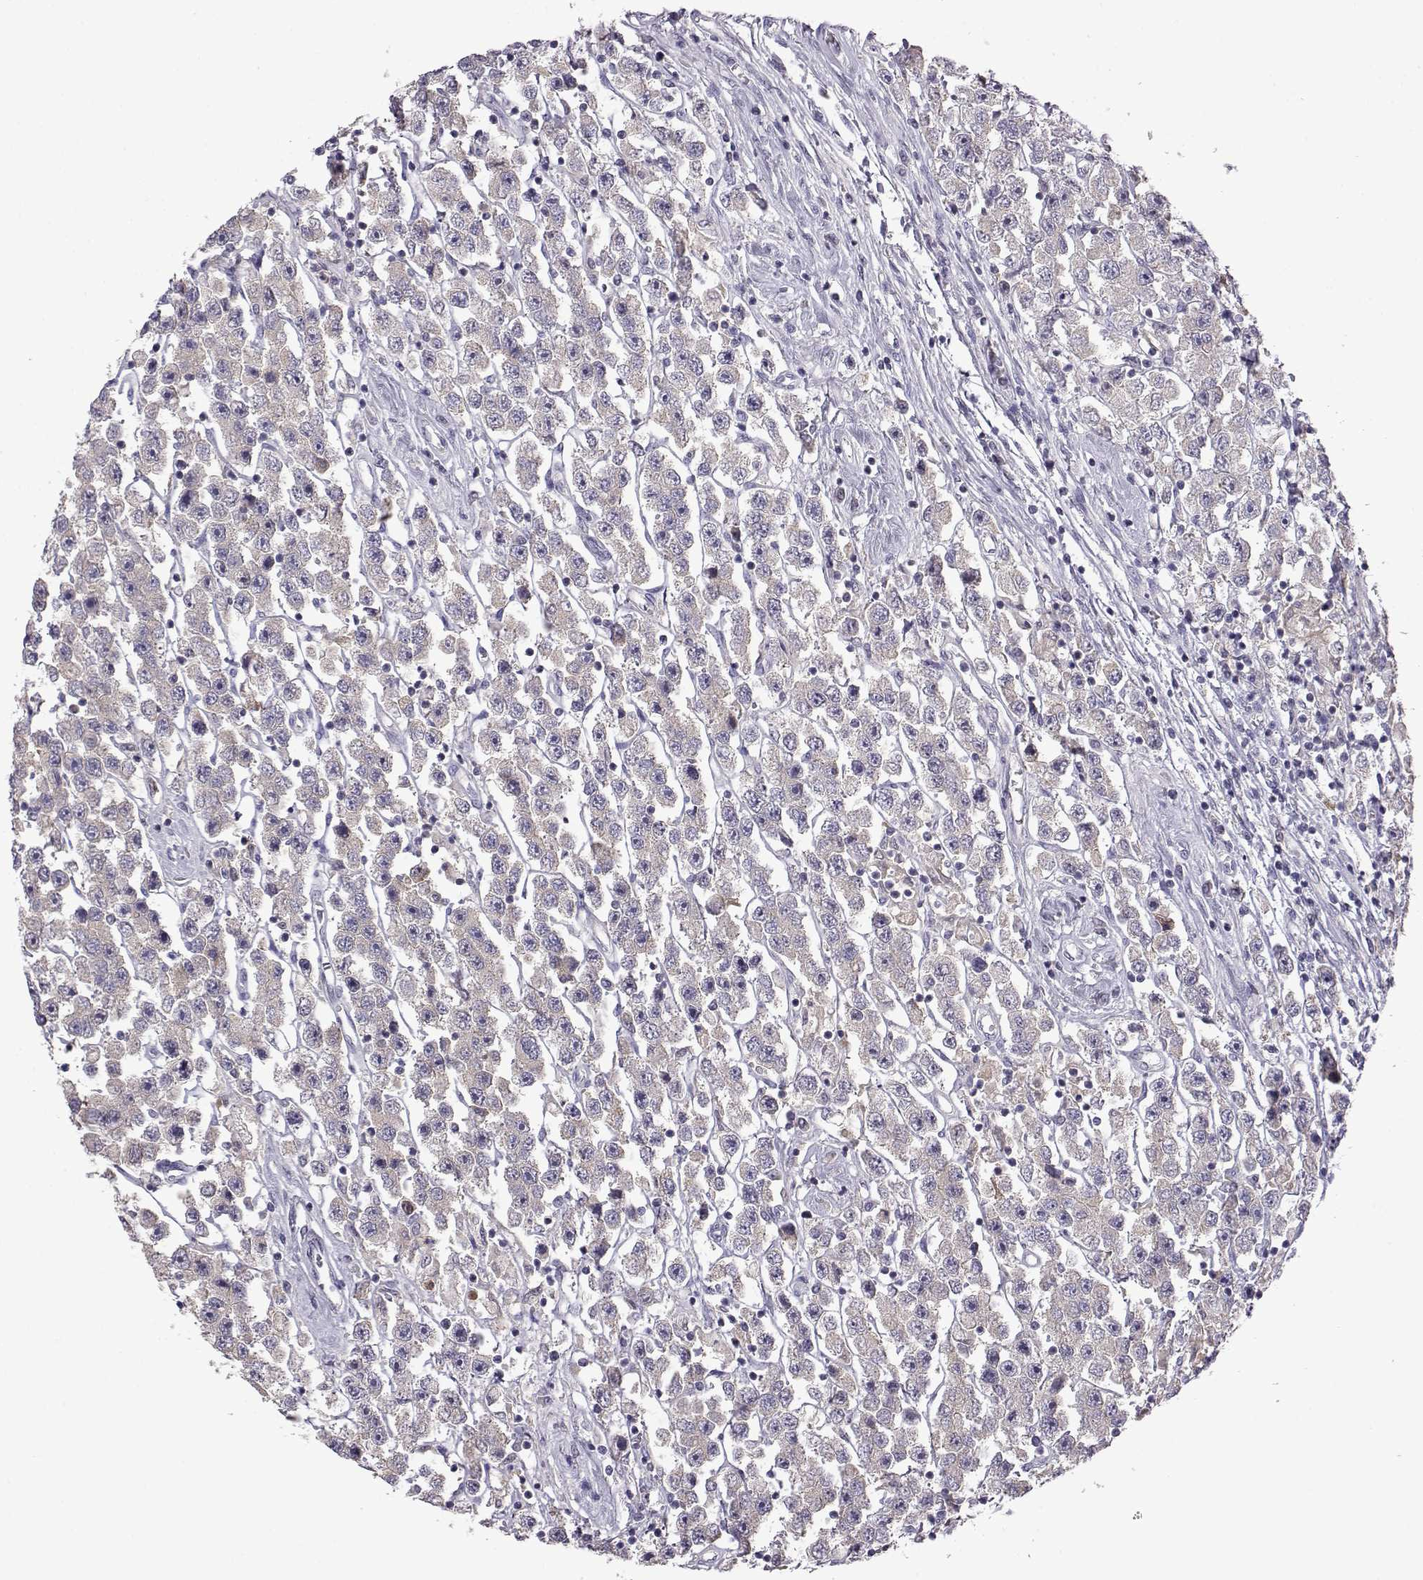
{"staining": {"intensity": "weak", "quantity": ">75%", "location": "cytoplasmic/membranous"}, "tissue": "testis cancer", "cell_type": "Tumor cells", "image_type": "cancer", "snomed": [{"axis": "morphology", "description": "Seminoma, NOS"}, {"axis": "topography", "description": "Testis"}], "caption": "Seminoma (testis) stained with a brown dye shows weak cytoplasmic/membranous positive positivity in approximately >75% of tumor cells.", "gene": "VGF", "patient": {"sex": "male", "age": 45}}